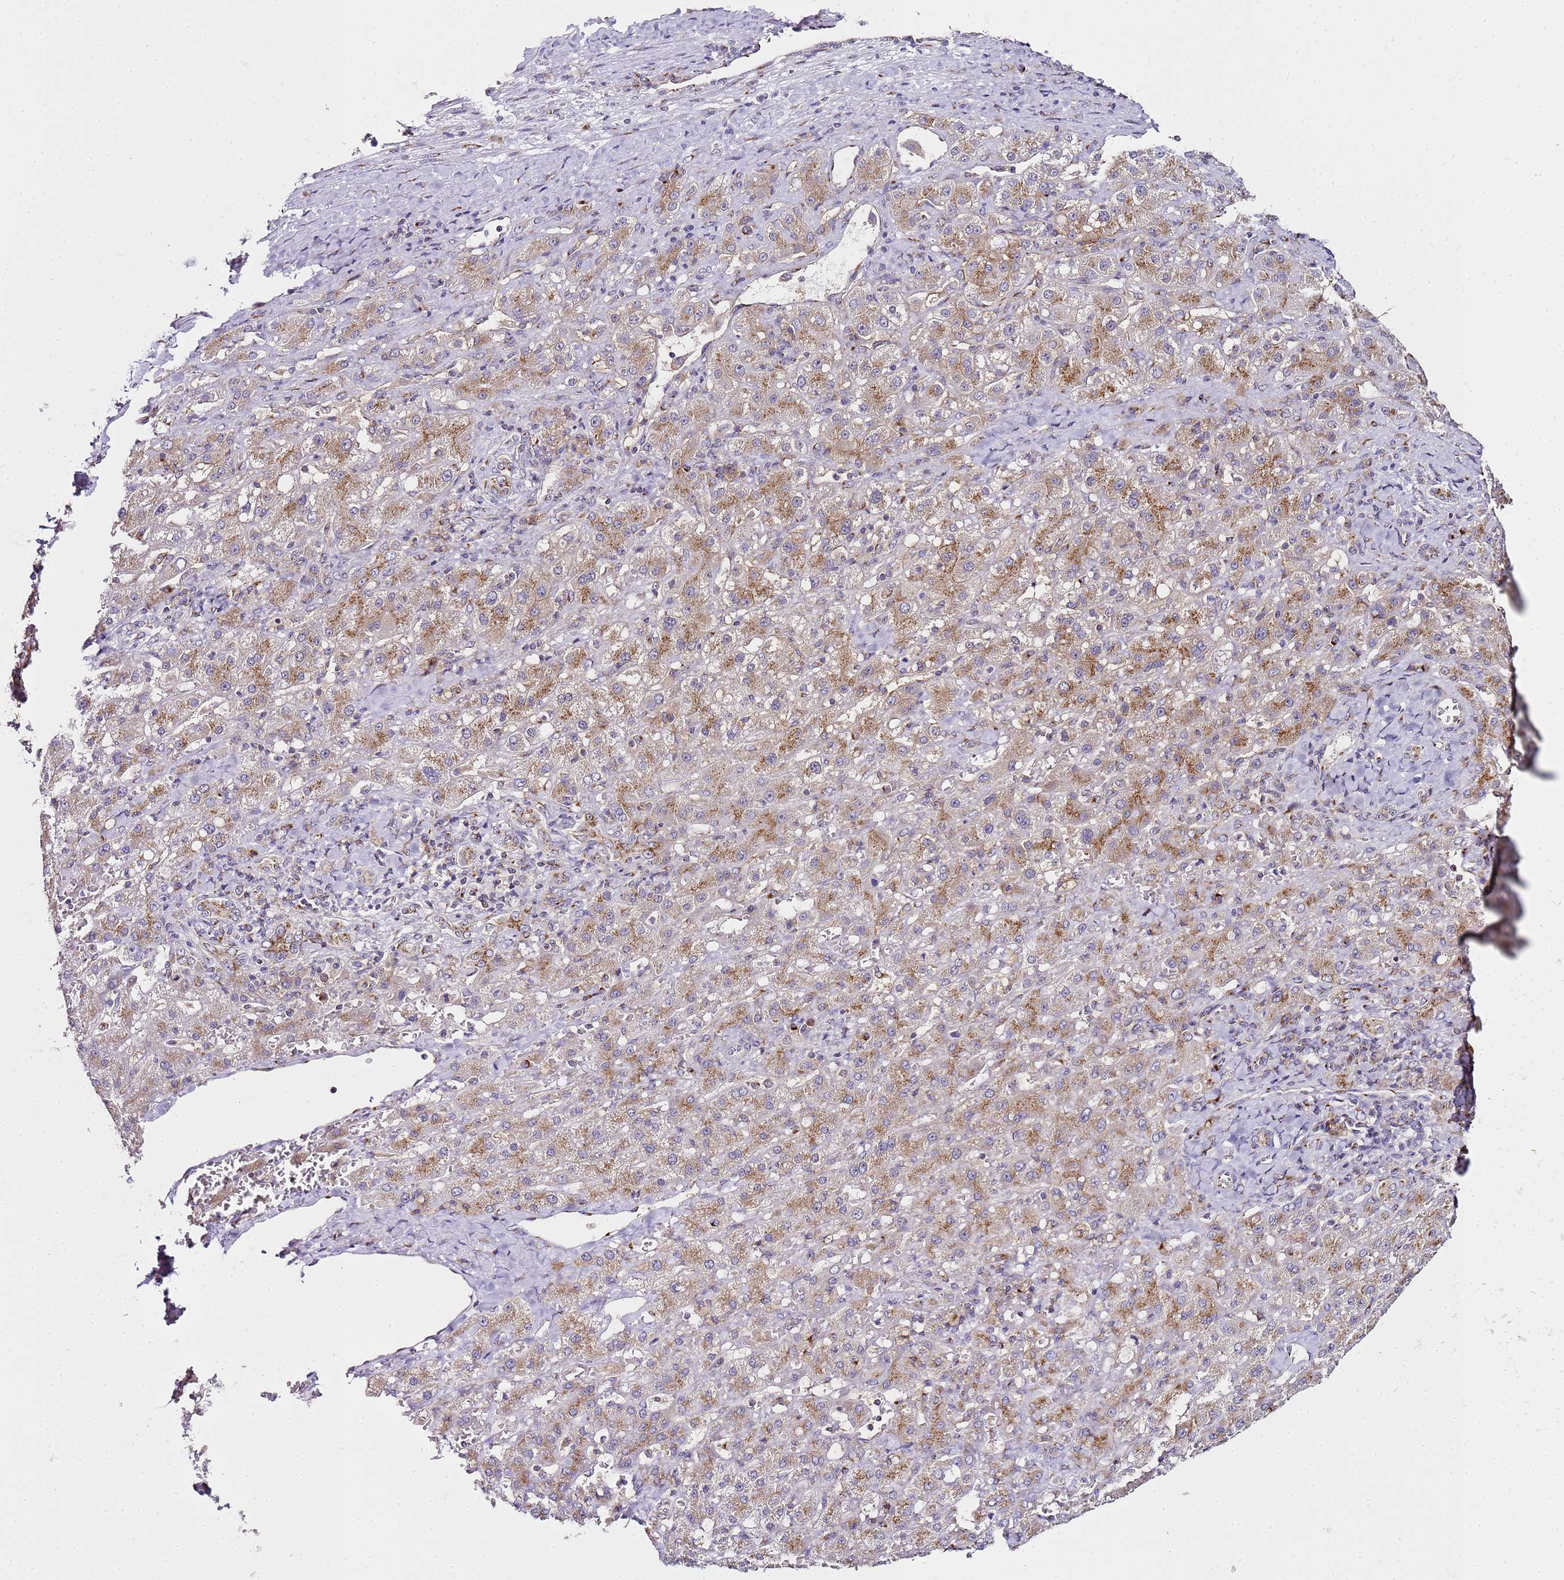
{"staining": {"intensity": "moderate", "quantity": "25%-75%", "location": "cytoplasmic/membranous"}, "tissue": "liver cancer", "cell_type": "Tumor cells", "image_type": "cancer", "snomed": [{"axis": "morphology", "description": "Carcinoma, Hepatocellular, NOS"}, {"axis": "topography", "description": "Liver"}], "caption": "Immunohistochemistry micrograph of neoplastic tissue: liver cancer stained using immunohistochemistry (IHC) shows medium levels of moderate protein expression localized specifically in the cytoplasmic/membranous of tumor cells, appearing as a cytoplasmic/membranous brown color.", "gene": "MRPL49", "patient": {"sex": "female", "age": 58}}